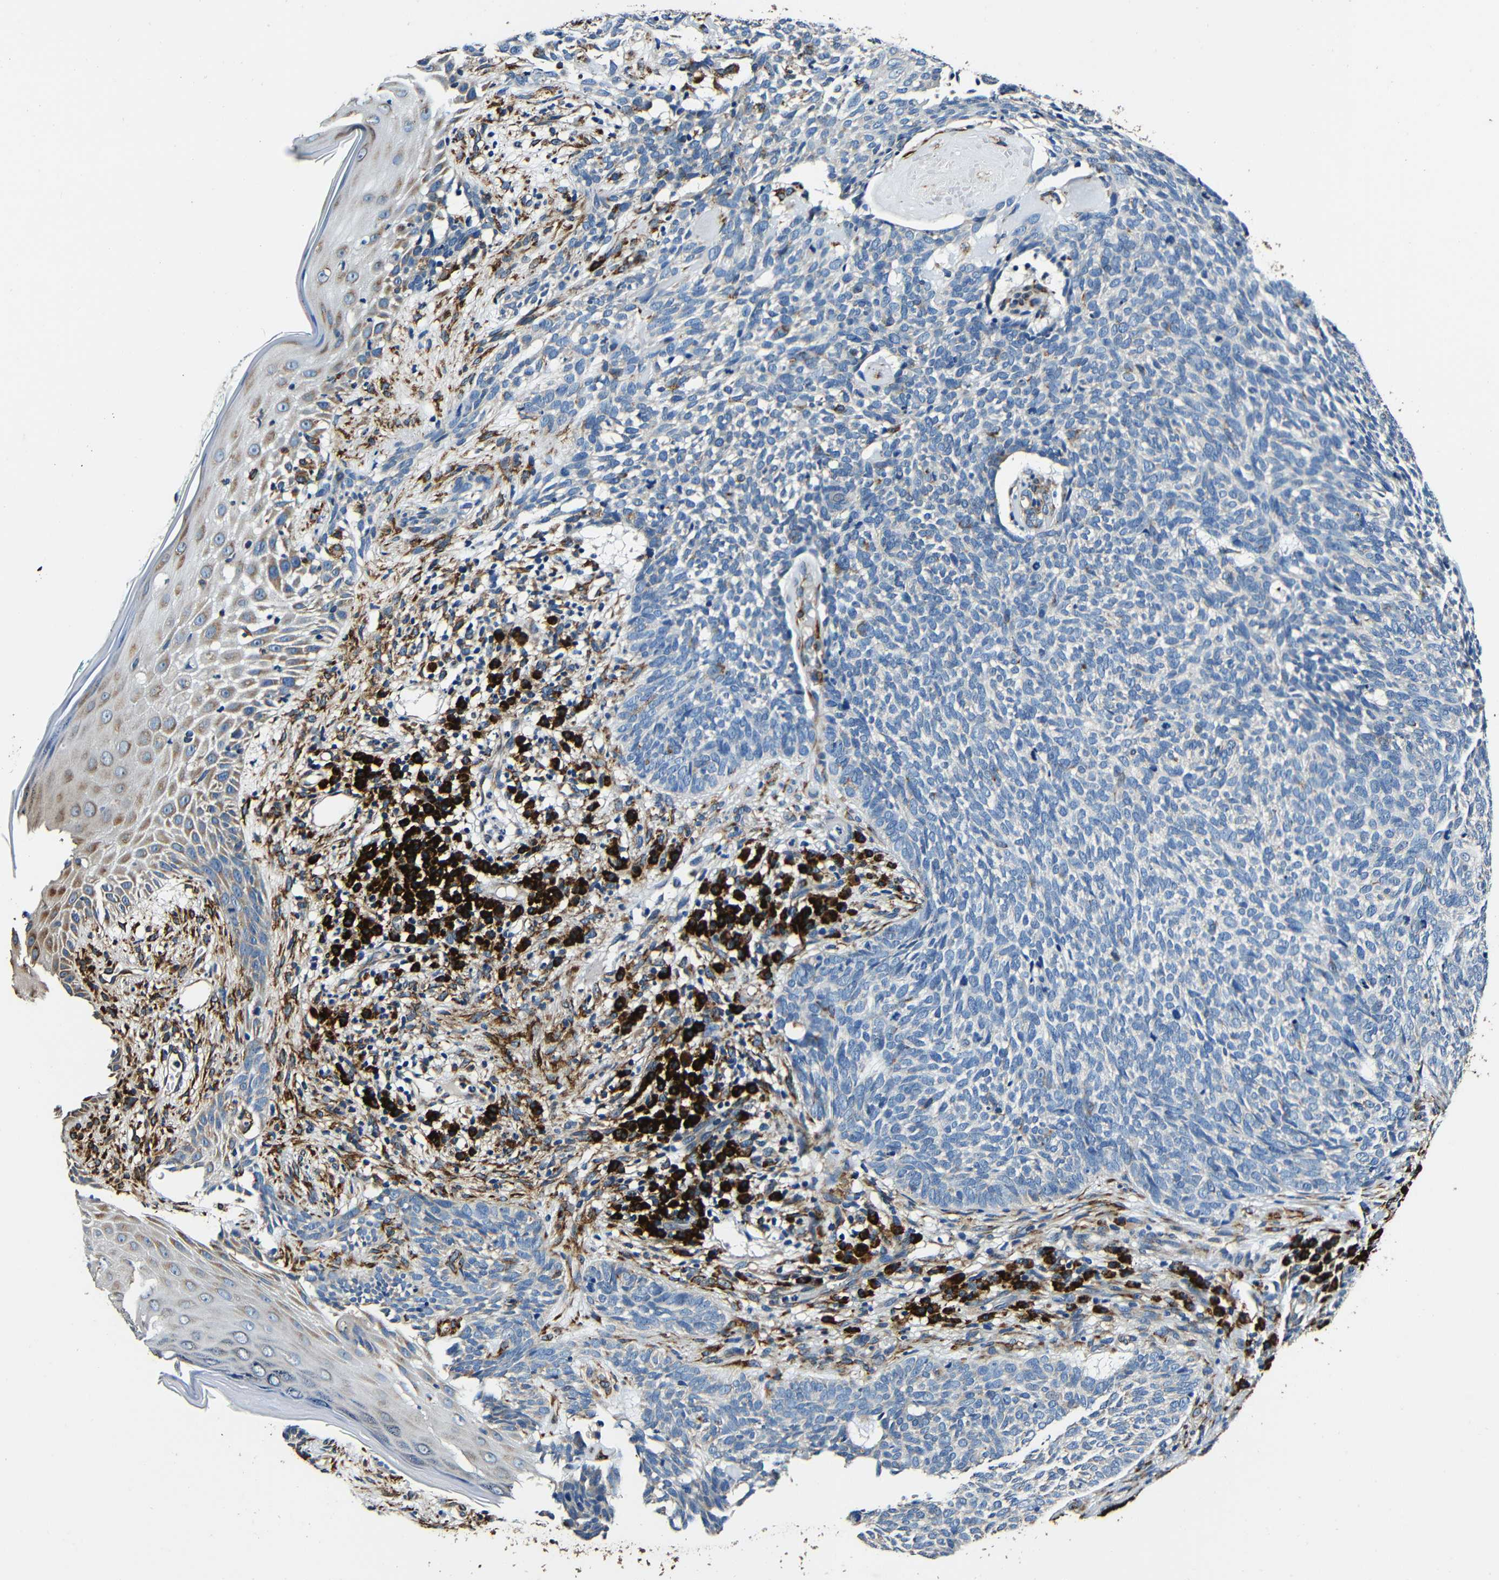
{"staining": {"intensity": "negative", "quantity": "none", "location": "none"}, "tissue": "skin cancer", "cell_type": "Tumor cells", "image_type": "cancer", "snomed": [{"axis": "morphology", "description": "Basal cell carcinoma"}, {"axis": "topography", "description": "Skin"}], "caption": "There is no significant positivity in tumor cells of skin cancer (basal cell carcinoma).", "gene": "RRBP1", "patient": {"sex": "female", "age": 84}}